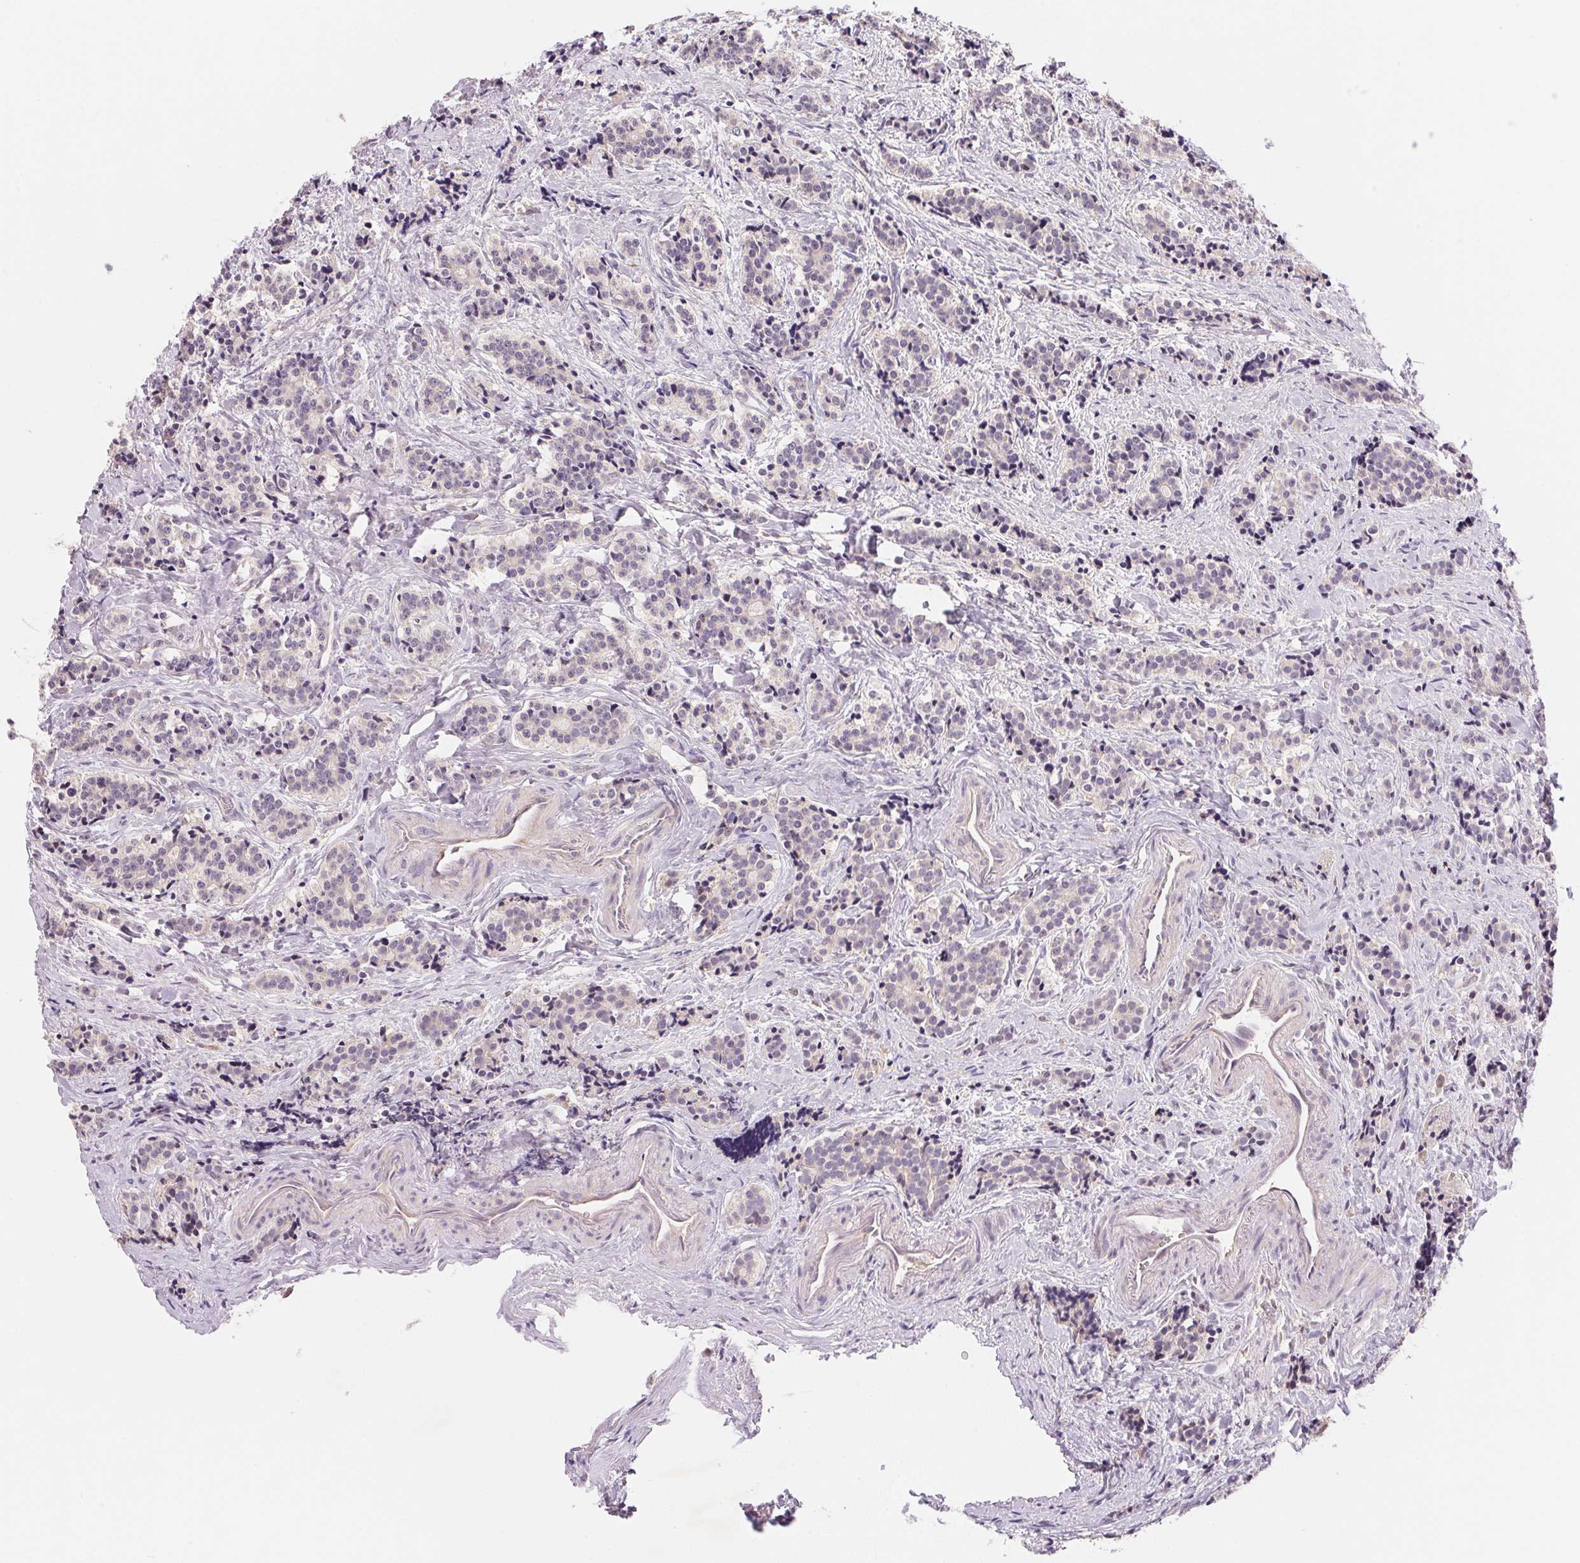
{"staining": {"intensity": "negative", "quantity": "none", "location": "none"}, "tissue": "carcinoid", "cell_type": "Tumor cells", "image_type": "cancer", "snomed": [{"axis": "morphology", "description": "Carcinoid, malignant, NOS"}, {"axis": "topography", "description": "Small intestine"}], "caption": "Protein analysis of carcinoid demonstrates no significant staining in tumor cells.", "gene": "BNIP5", "patient": {"sex": "female", "age": 73}}